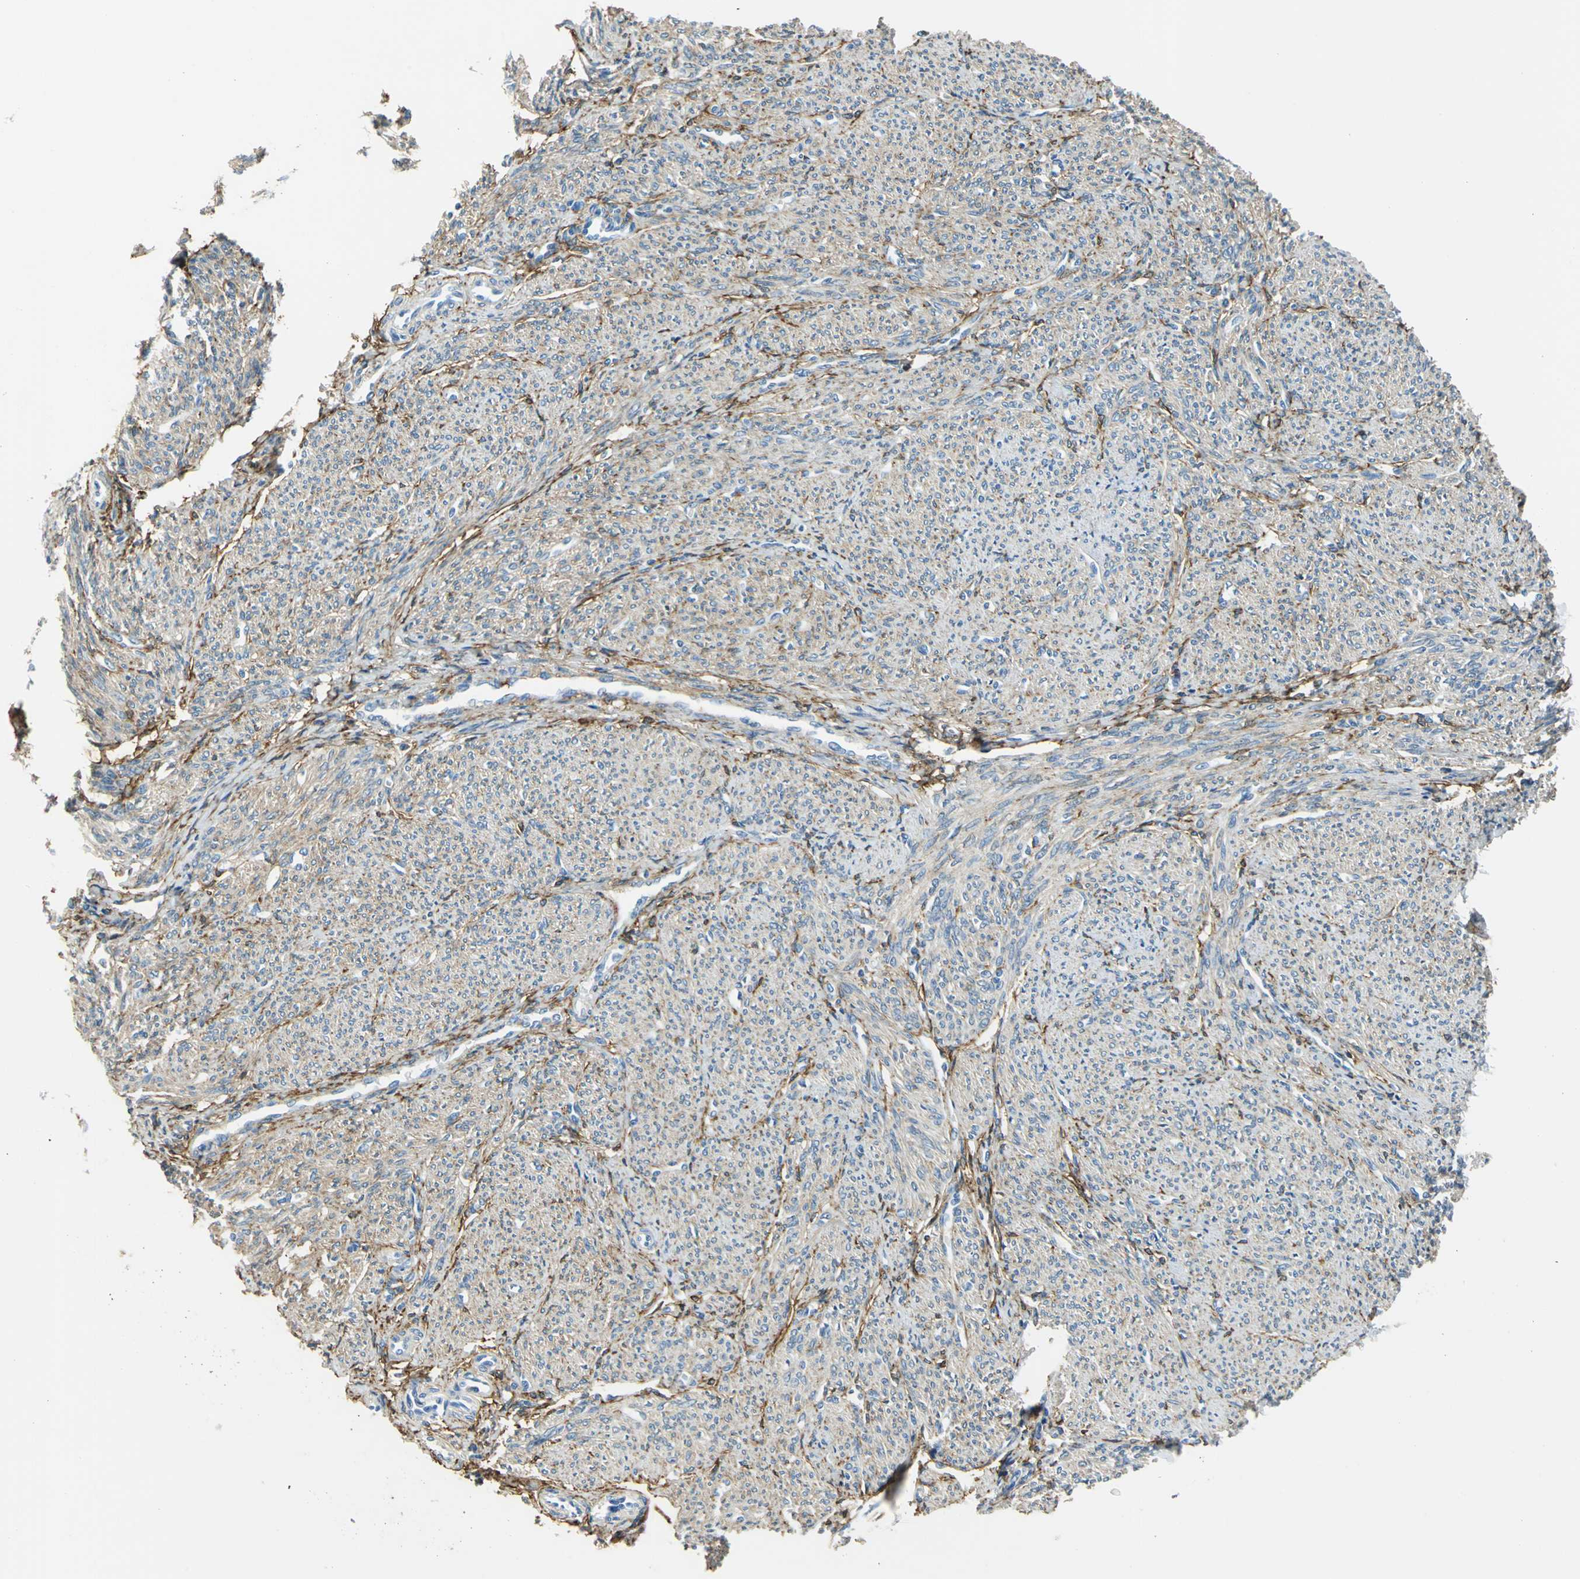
{"staining": {"intensity": "moderate", "quantity": "25%-75%", "location": "cytoplasmic/membranous"}, "tissue": "smooth muscle", "cell_type": "Smooth muscle cells", "image_type": "normal", "snomed": [{"axis": "morphology", "description": "Normal tissue, NOS"}, {"axis": "topography", "description": "Smooth muscle"}], "caption": "Immunohistochemical staining of unremarkable smooth muscle demonstrates moderate cytoplasmic/membranous protein positivity in approximately 25%-75% of smooth muscle cells.", "gene": "AKAP12", "patient": {"sex": "female", "age": 65}}